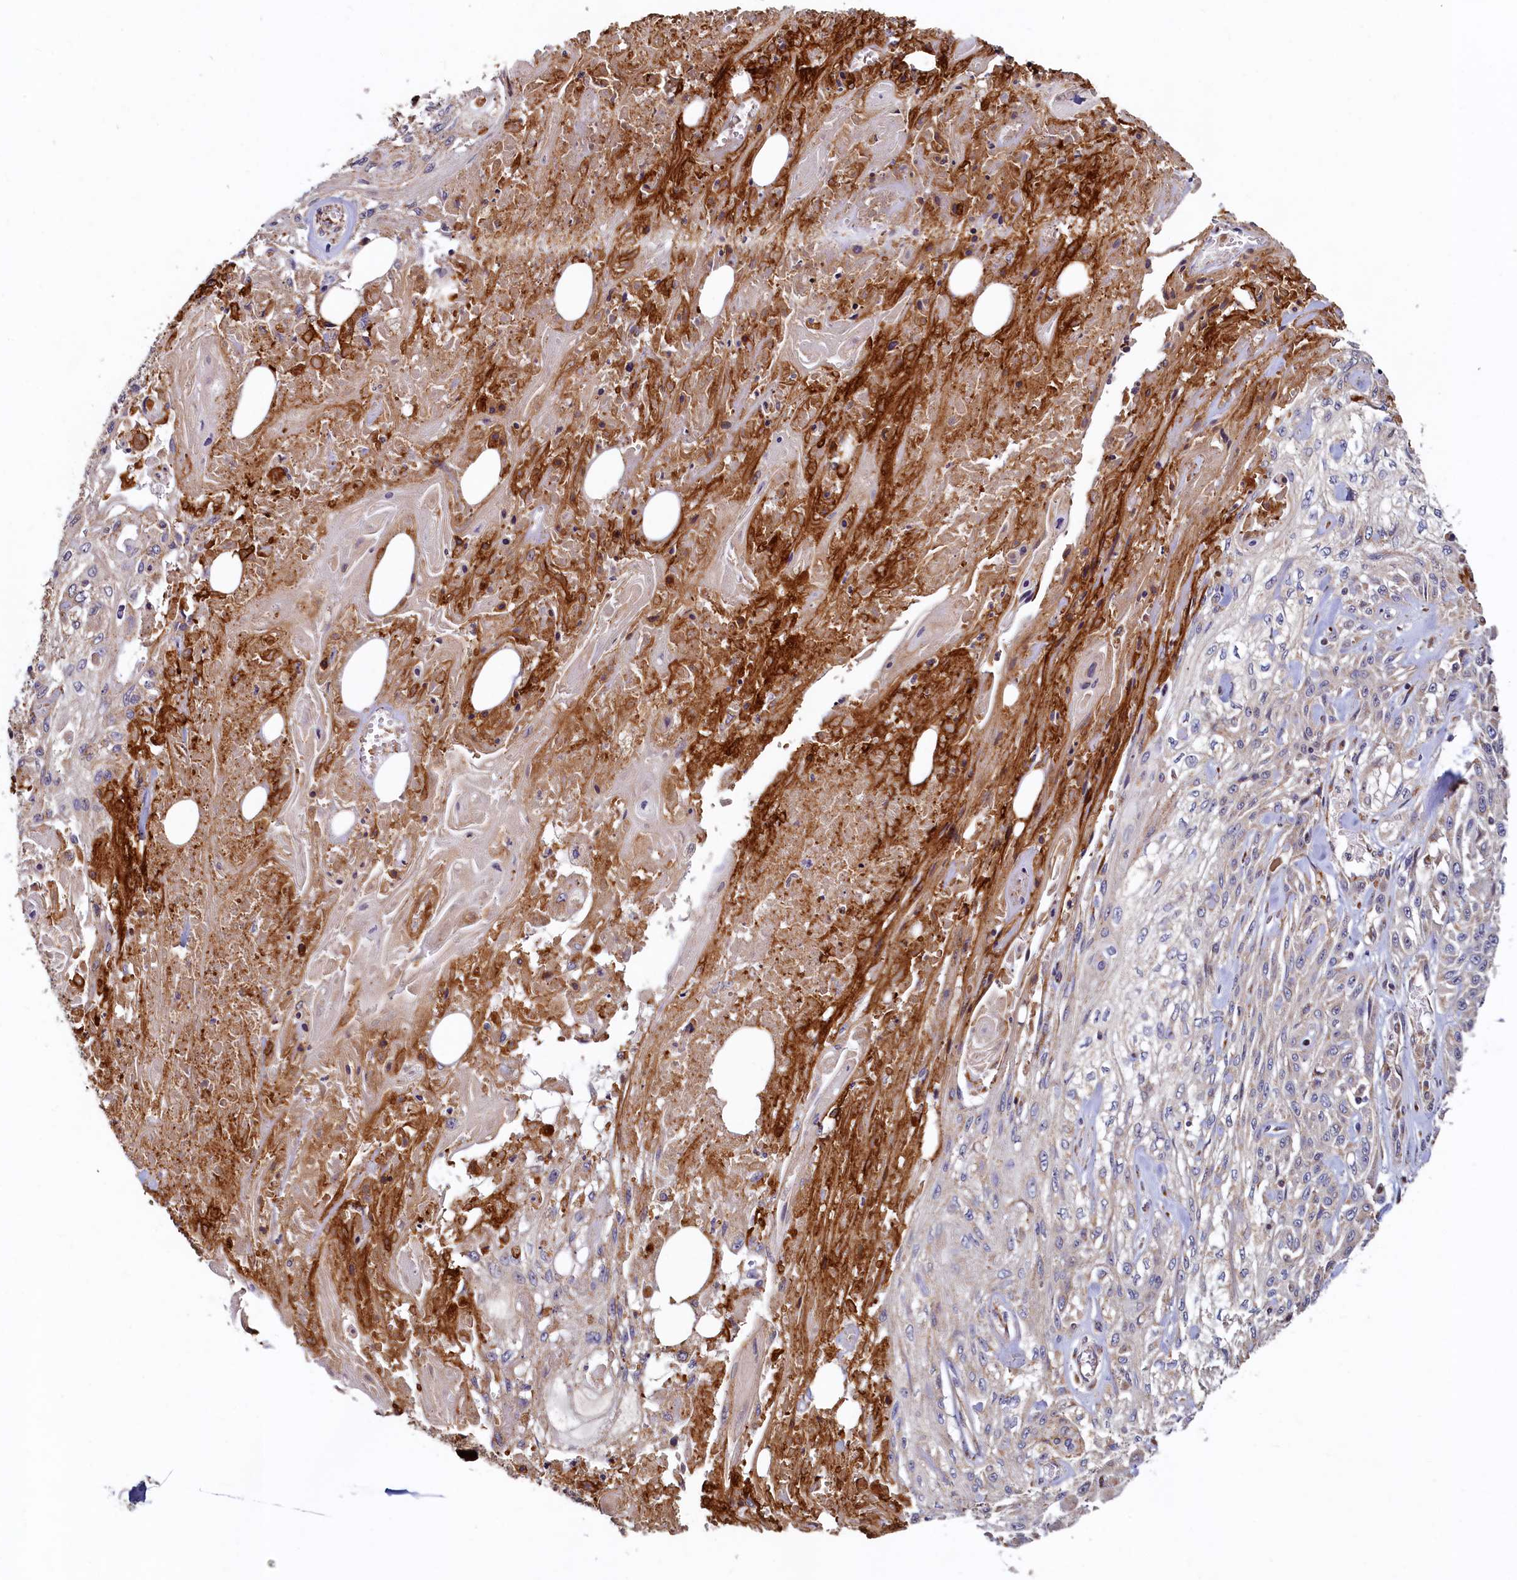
{"staining": {"intensity": "weak", "quantity": "25%-75%", "location": "cytoplasmic/membranous"}, "tissue": "skin cancer", "cell_type": "Tumor cells", "image_type": "cancer", "snomed": [{"axis": "morphology", "description": "Squamous cell carcinoma, NOS"}, {"axis": "morphology", "description": "Squamous cell carcinoma, metastatic, NOS"}, {"axis": "topography", "description": "Skin"}, {"axis": "topography", "description": "Lymph node"}], "caption": "IHC histopathology image of human squamous cell carcinoma (skin) stained for a protein (brown), which shows low levels of weak cytoplasmic/membranous staining in approximately 25%-75% of tumor cells.", "gene": "NCKAP5L", "patient": {"sex": "male", "age": 75}}